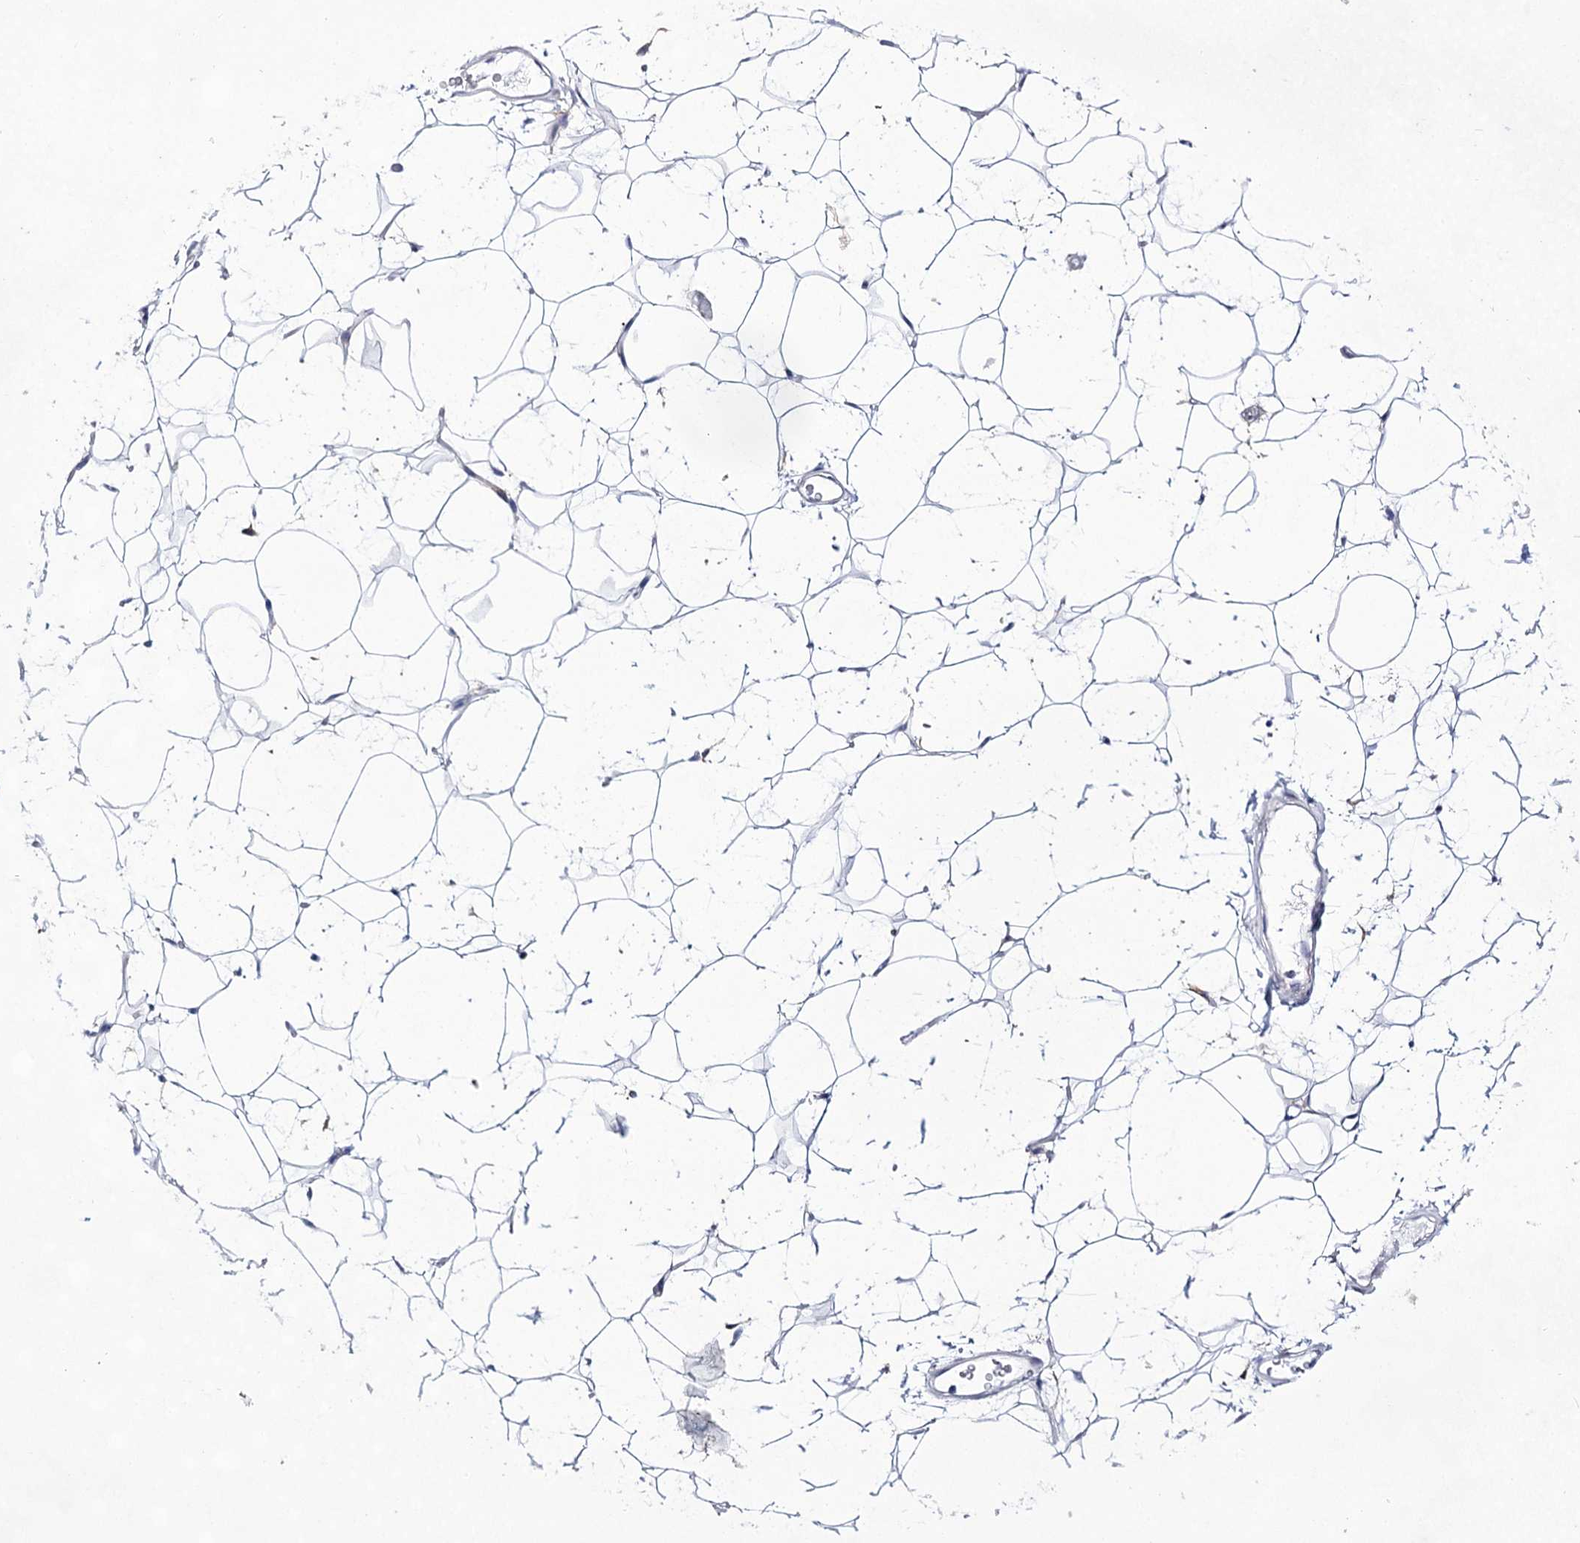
{"staining": {"intensity": "negative", "quantity": "none", "location": "none"}, "tissue": "adipose tissue", "cell_type": "Adipocytes", "image_type": "normal", "snomed": [{"axis": "morphology", "description": "Normal tissue, NOS"}, {"axis": "topography", "description": "Breast"}], "caption": "IHC of unremarkable adipose tissue reveals no expression in adipocytes.", "gene": "UGDH", "patient": {"sex": "female", "age": 26}}